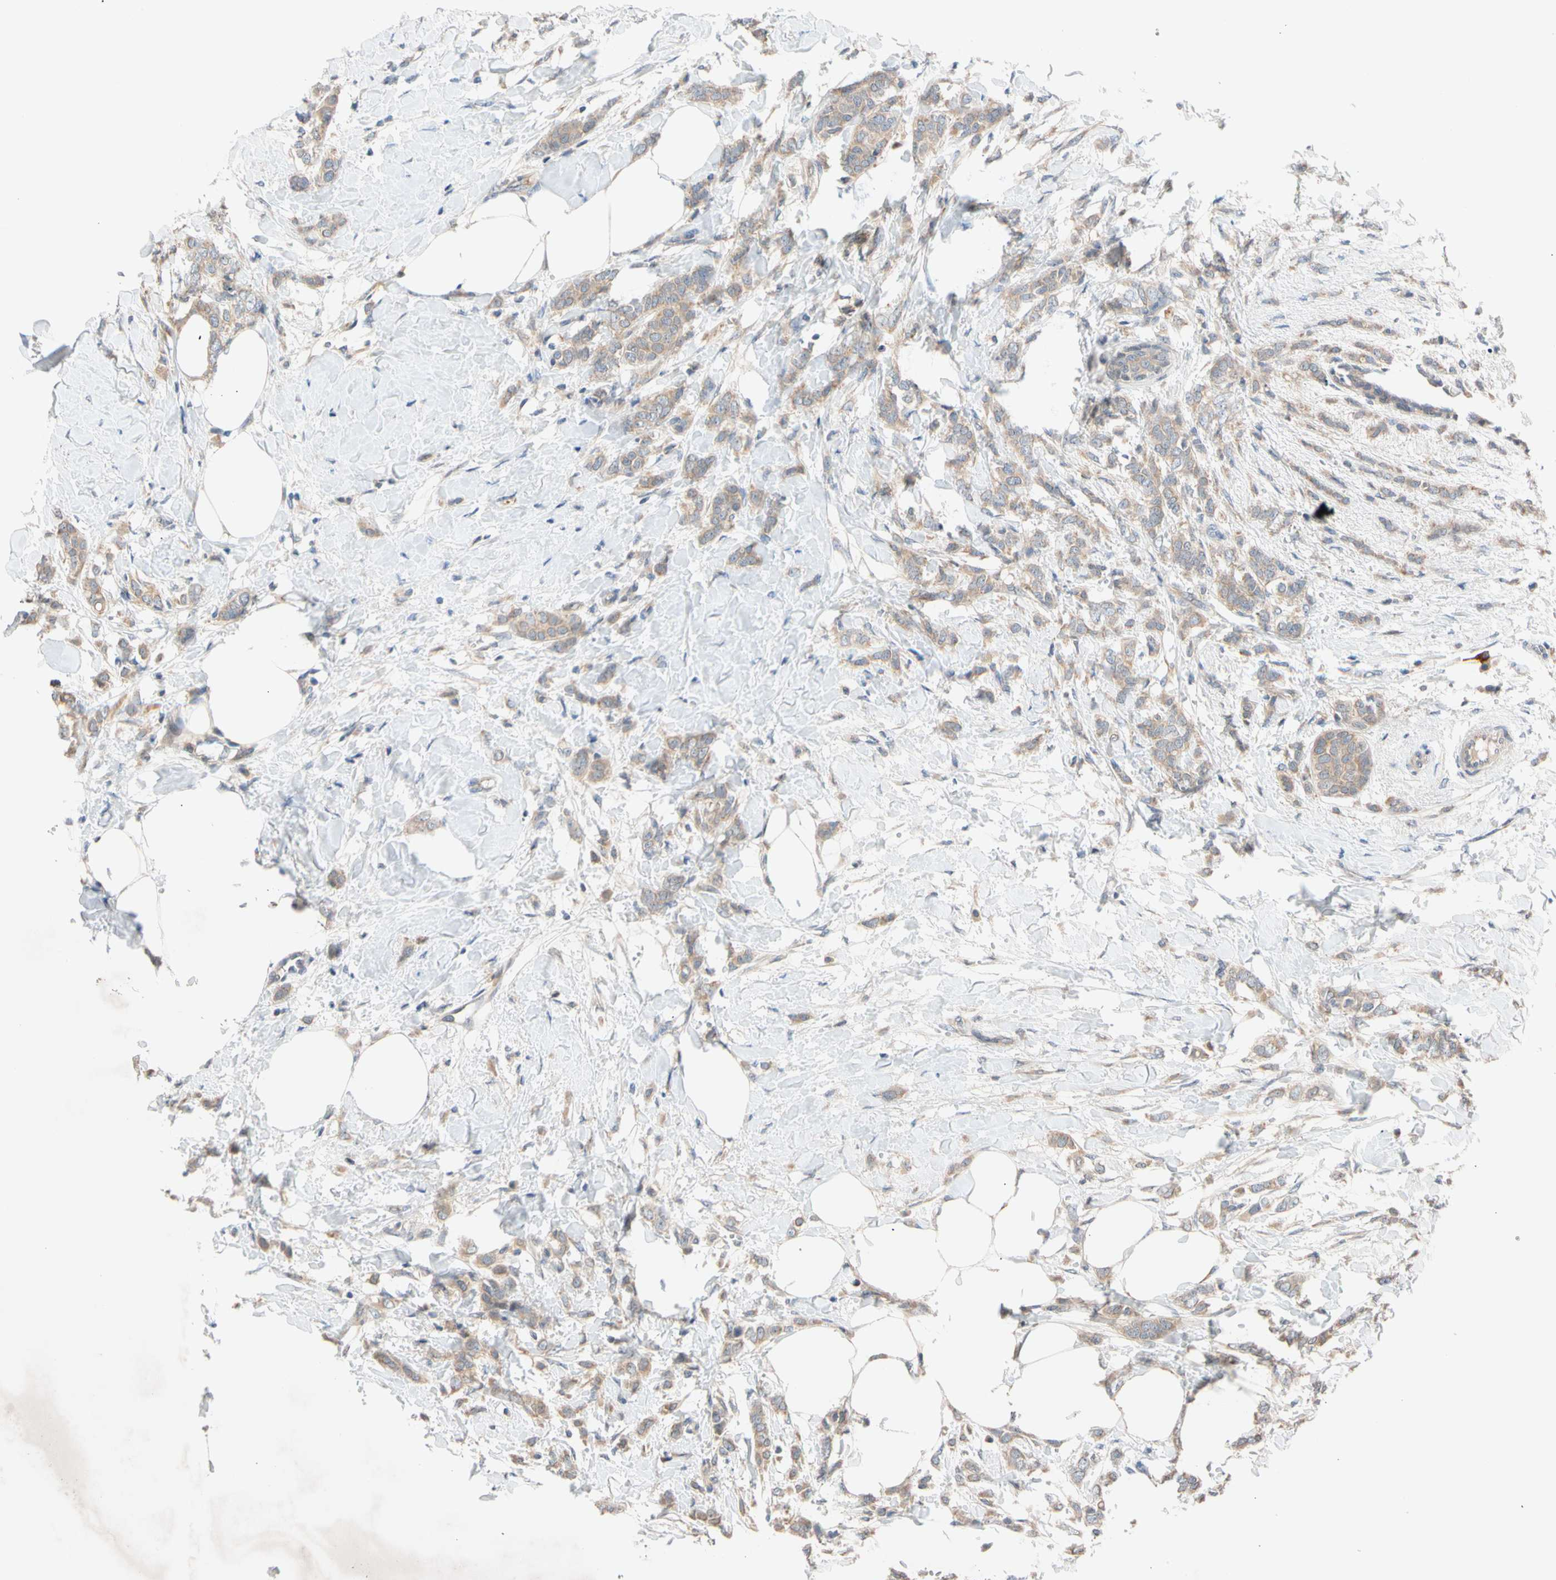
{"staining": {"intensity": "weak", "quantity": ">75%", "location": "cytoplasmic/membranous"}, "tissue": "breast cancer", "cell_type": "Tumor cells", "image_type": "cancer", "snomed": [{"axis": "morphology", "description": "Lobular carcinoma, in situ"}, {"axis": "morphology", "description": "Lobular carcinoma"}, {"axis": "topography", "description": "Breast"}], "caption": "Protein expression analysis of breast cancer (lobular carcinoma) demonstrates weak cytoplasmic/membranous expression in about >75% of tumor cells.", "gene": "CNST", "patient": {"sex": "female", "age": 41}}